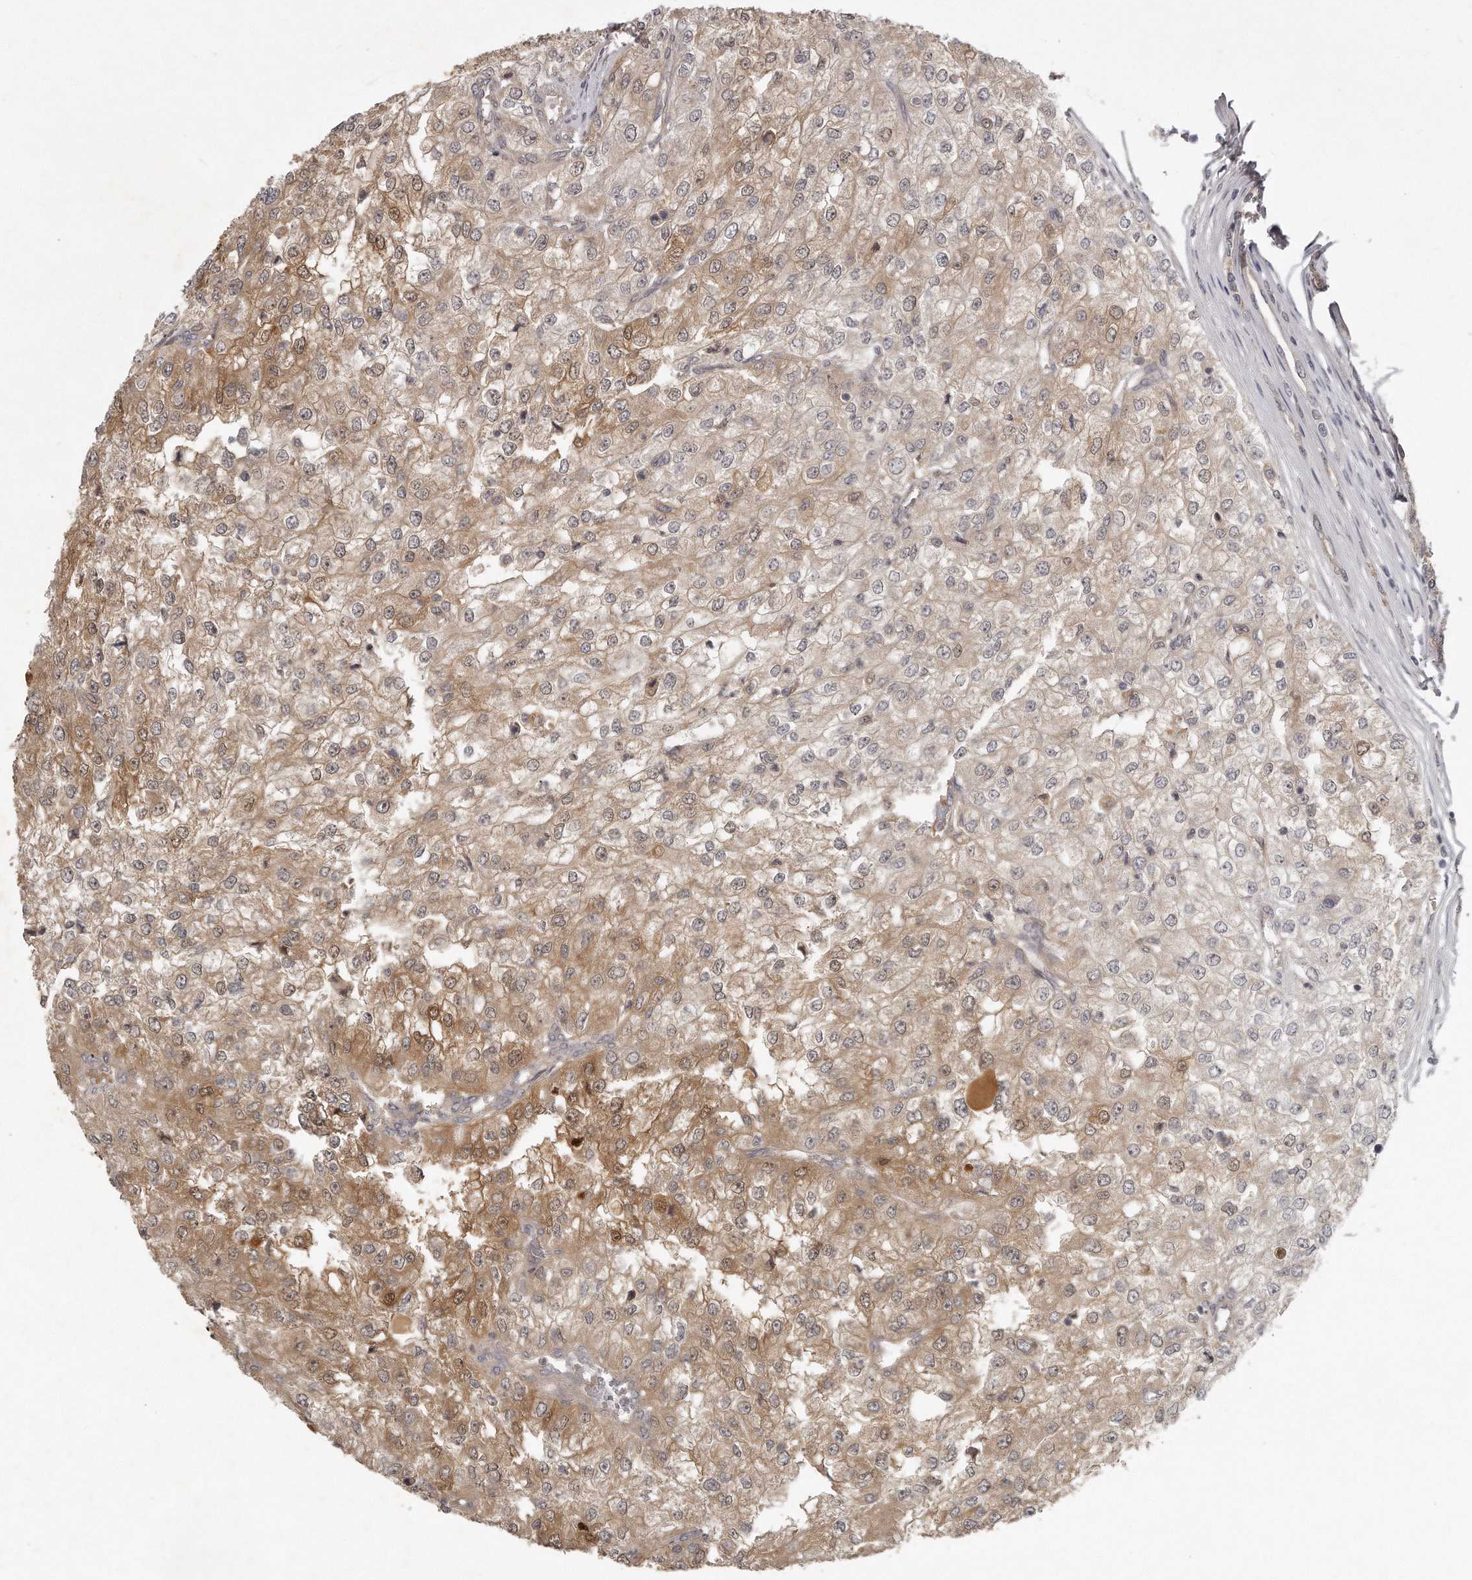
{"staining": {"intensity": "moderate", "quantity": ">75%", "location": "cytoplasmic/membranous"}, "tissue": "renal cancer", "cell_type": "Tumor cells", "image_type": "cancer", "snomed": [{"axis": "morphology", "description": "Adenocarcinoma, NOS"}, {"axis": "topography", "description": "Kidney"}], "caption": "Protein staining by IHC demonstrates moderate cytoplasmic/membranous positivity in approximately >75% of tumor cells in renal cancer.", "gene": "GGCT", "patient": {"sex": "female", "age": 54}}